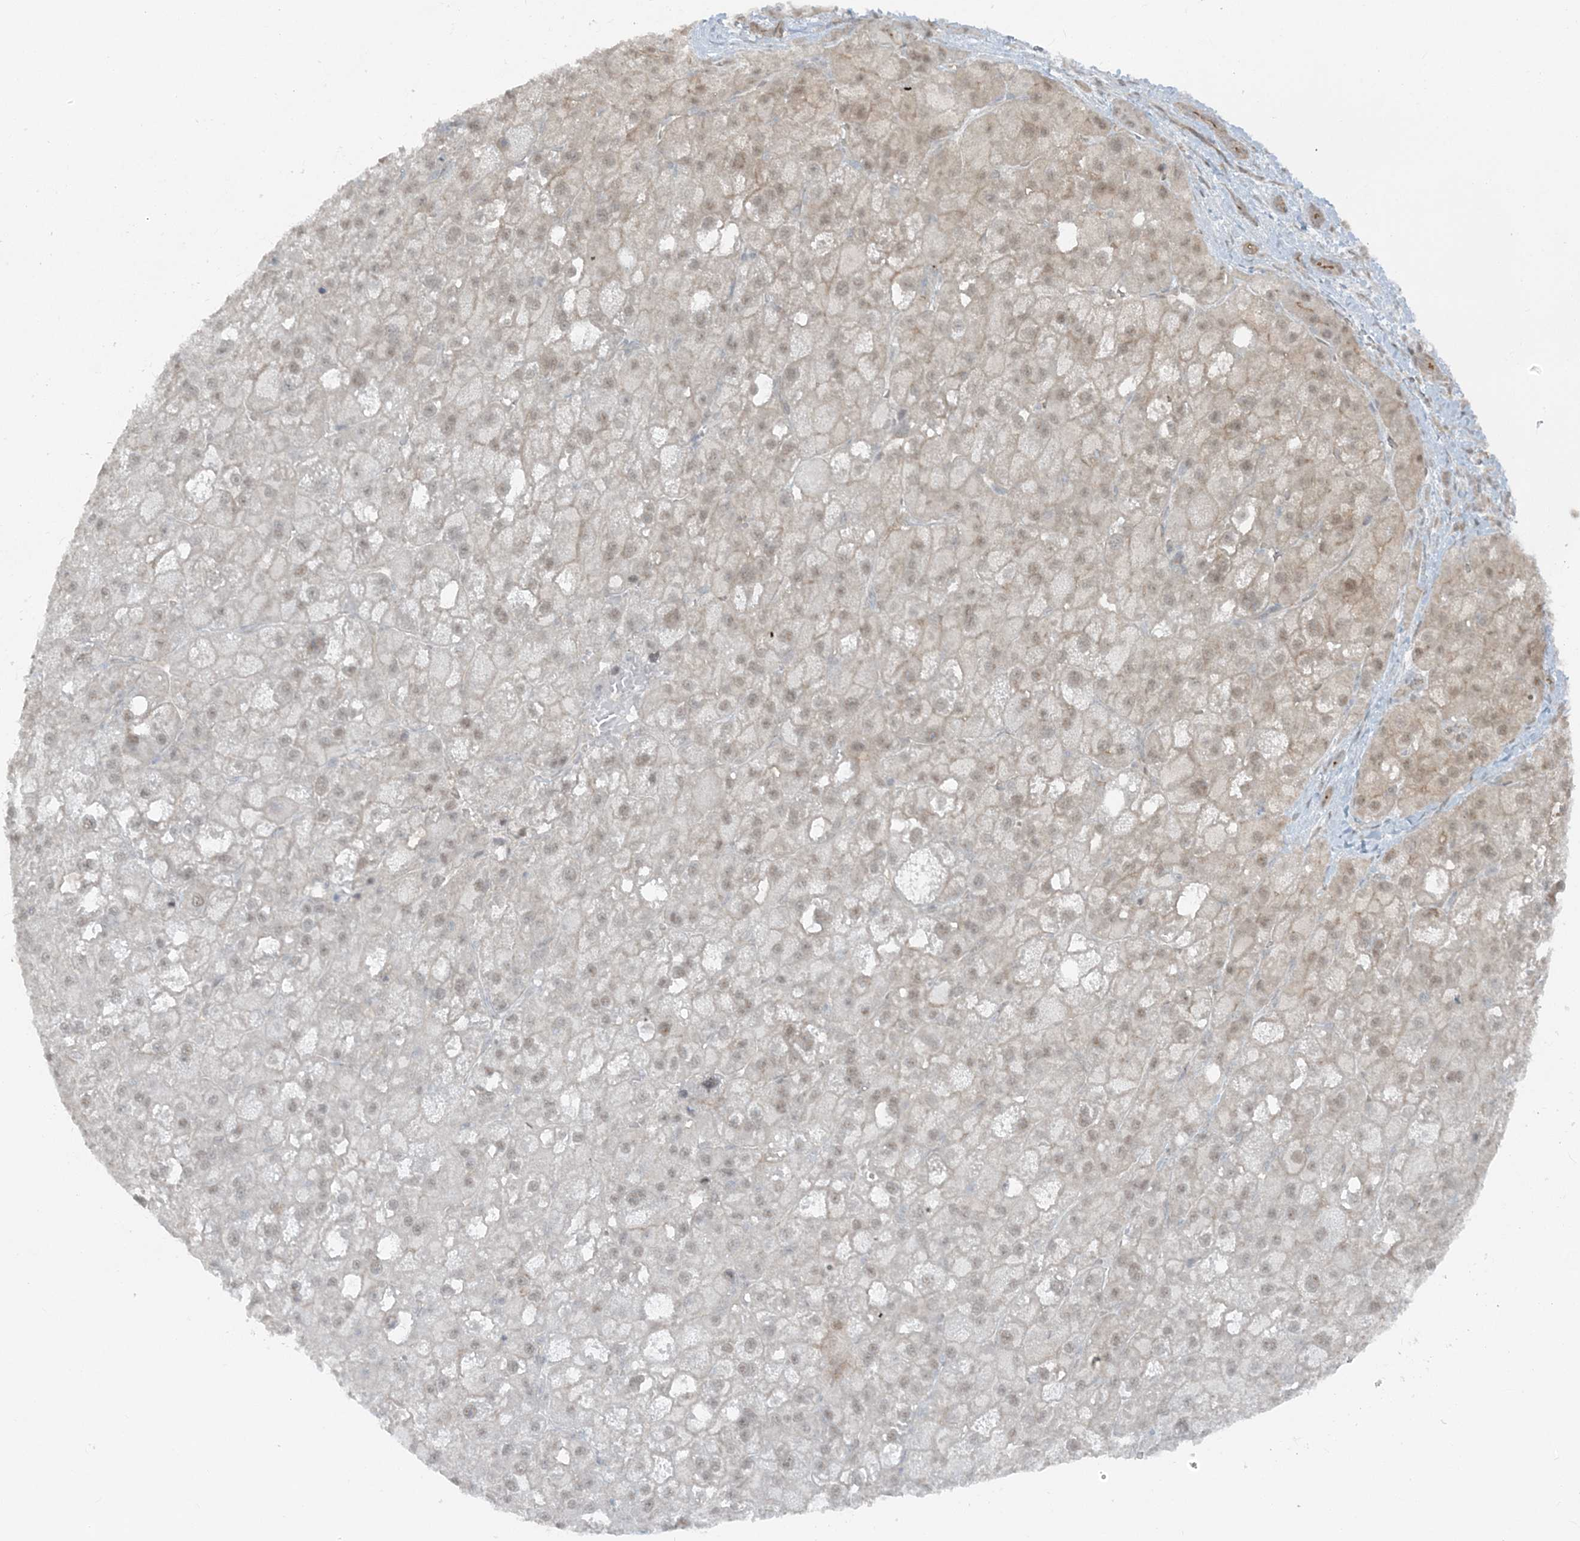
{"staining": {"intensity": "weak", "quantity": "<25%", "location": "nuclear"}, "tissue": "liver cancer", "cell_type": "Tumor cells", "image_type": "cancer", "snomed": [{"axis": "morphology", "description": "Carcinoma, Hepatocellular, NOS"}, {"axis": "topography", "description": "Liver"}], "caption": "Immunohistochemistry (IHC) of liver cancer displays no expression in tumor cells. (Stains: DAB immunohistochemistry (IHC) with hematoxylin counter stain, Microscopy: brightfield microscopy at high magnification).", "gene": "ATP11A", "patient": {"sex": "male", "age": 57}}